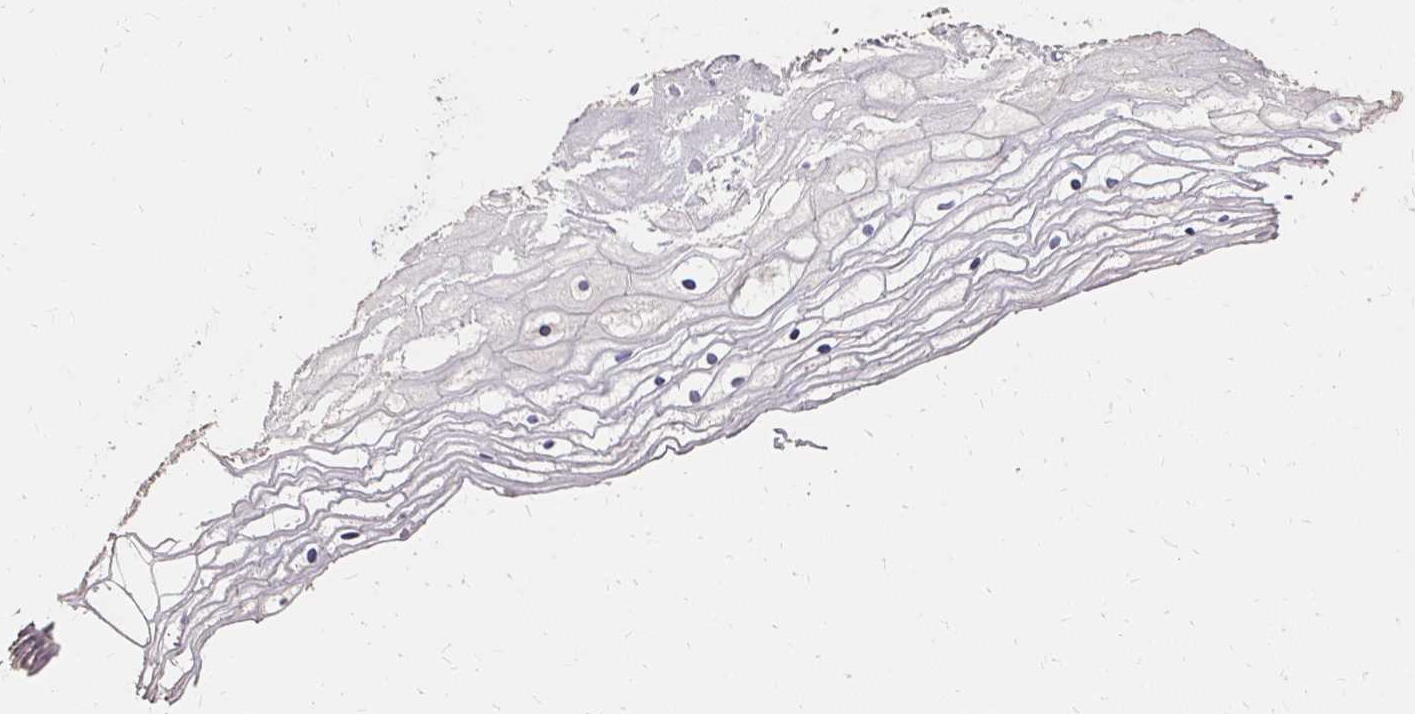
{"staining": {"intensity": "negative", "quantity": "none", "location": "none"}, "tissue": "cervix", "cell_type": "Glandular cells", "image_type": "normal", "snomed": [{"axis": "morphology", "description": "Normal tissue, NOS"}, {"axis": "topography", "description": "Cervix"}], "caption": "A histopathology image of cervix stained for a protein shows no brown staining in glandular cells.", "gene": "UGT1A6", "patient": {"sex": "female", "age": 36}}